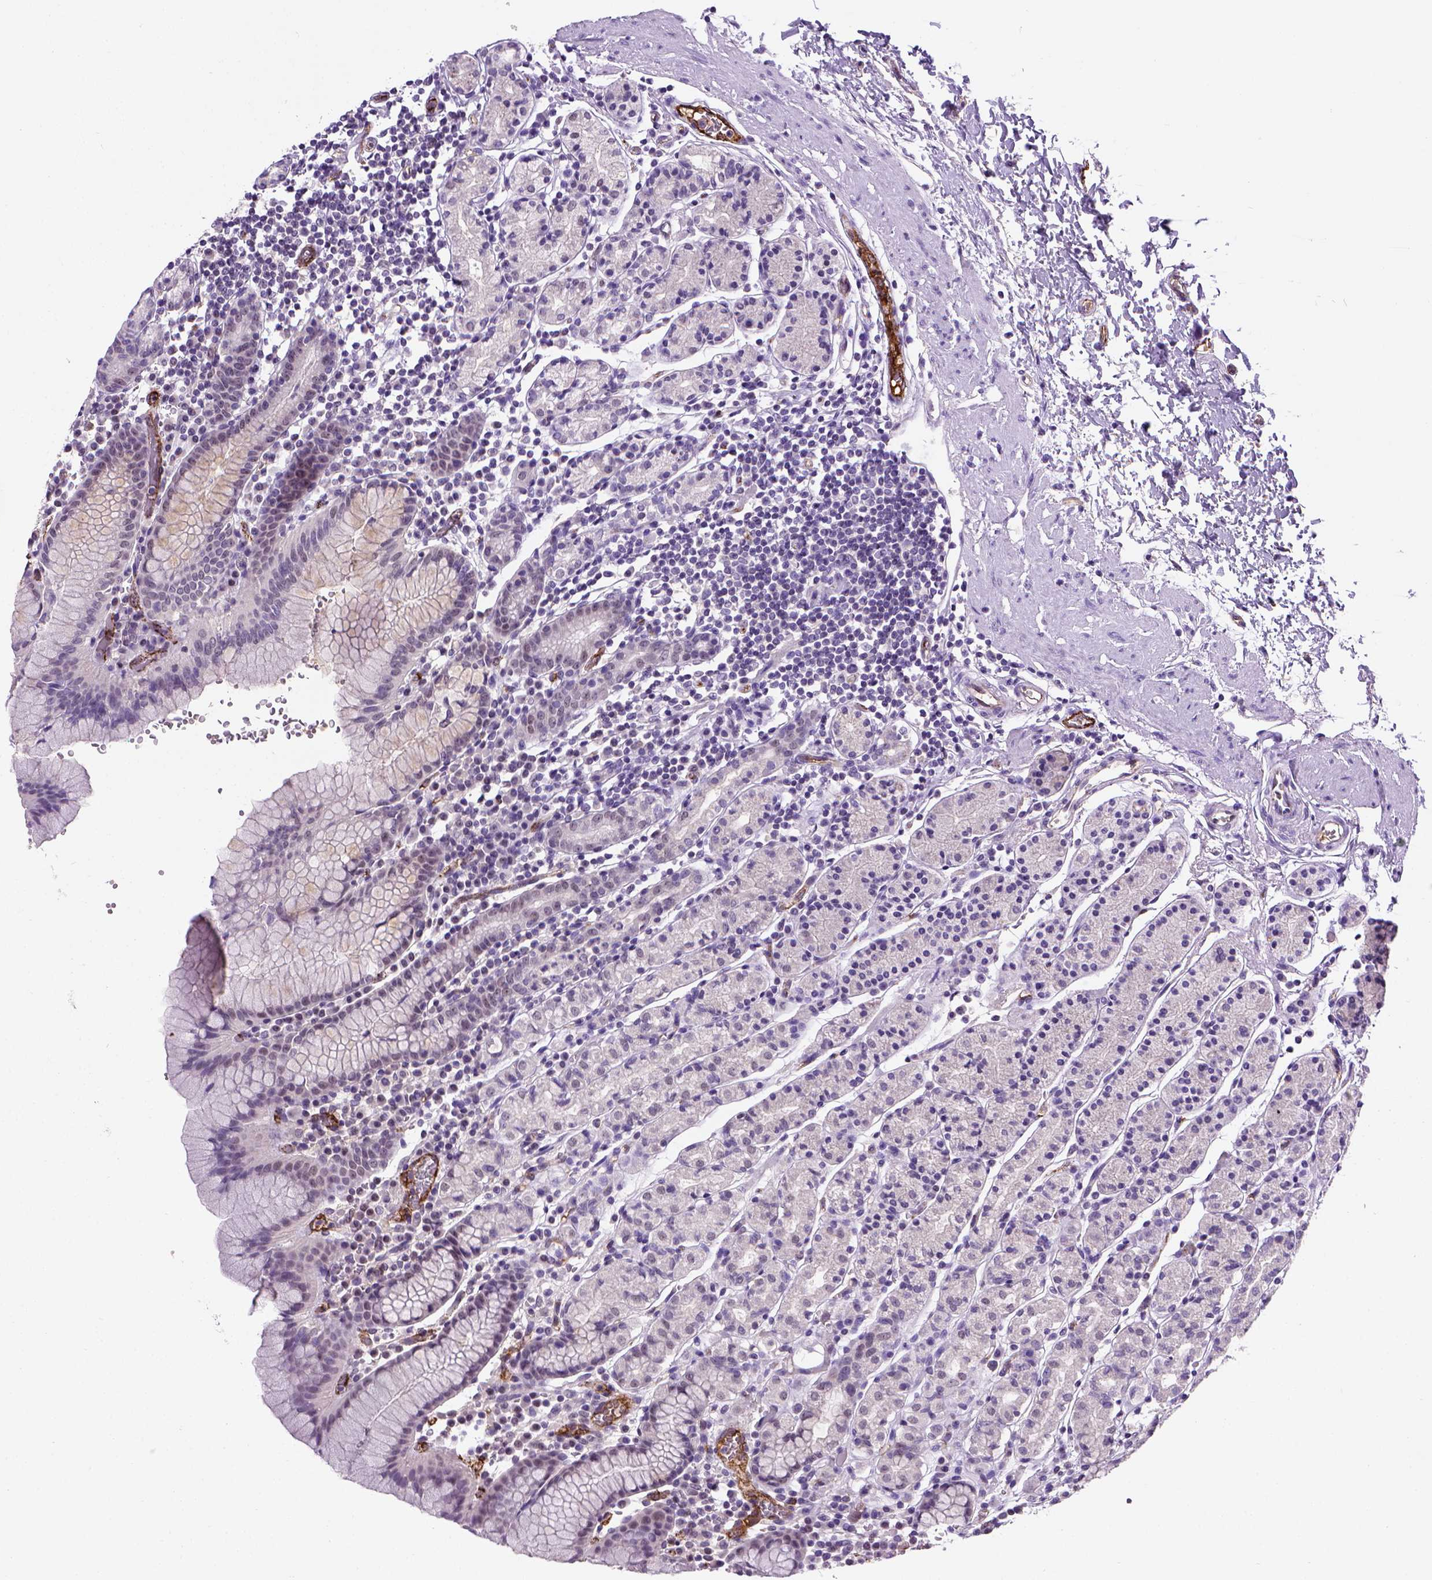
{"staining": {"intensity": "negative", "quantity": "none", "location": "none"}, "tissue": "stomach", "cell_type": "Glandular cells", "image_type": "normal", "snomed": [{"axis": "morphology", "description": "Normal tissue, NOS"}, {"axis": "topography", "description": "Stomach, upper"}, {"axis": "topography", "description": "Stomach"}], "caption": "Human stomach stained for a protein using immunohistochemistry (IHC) shows no staining in glandular cells.", "gene": "VWF", "patient": {"sex": "male", "age": 62}}